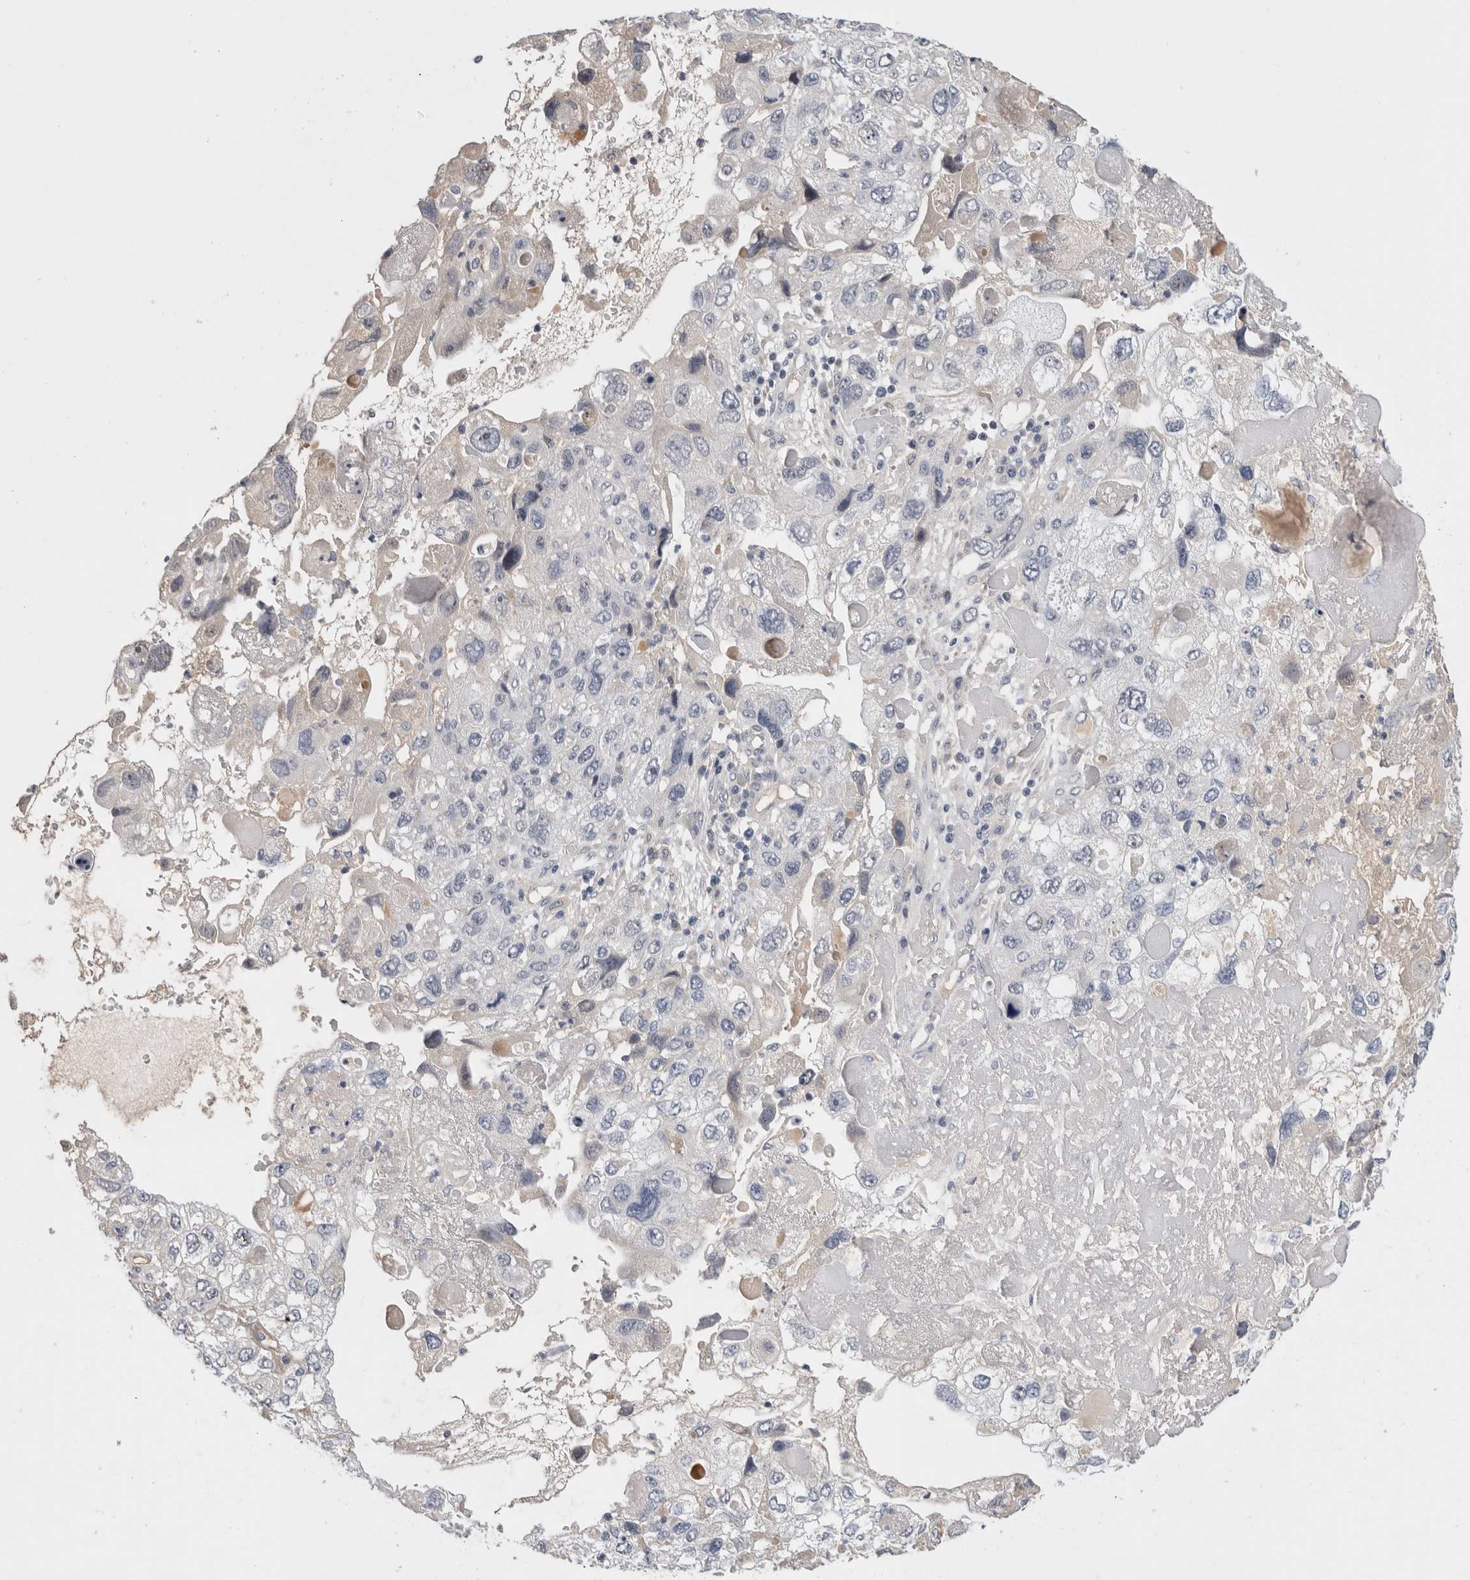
{"staining": {"intensity": "negative", "quantity": "none", "location": "none"}, "tissue": "endometrial cancer", "cell_type": "Tumor cells", "image_type": "cancer", "snomed": [{"axis": "morphology", "description": "Adenocarcinoma, NOS"}, {"axis": "topography", "description": "Endometrium"}], "caption": "Endometrial adenocarcinoma was stained to show a protein in brown. There is no significant expression in tumor cells.", "gene": "HCN3", "patient": {"sex": "female", "age": 49}}